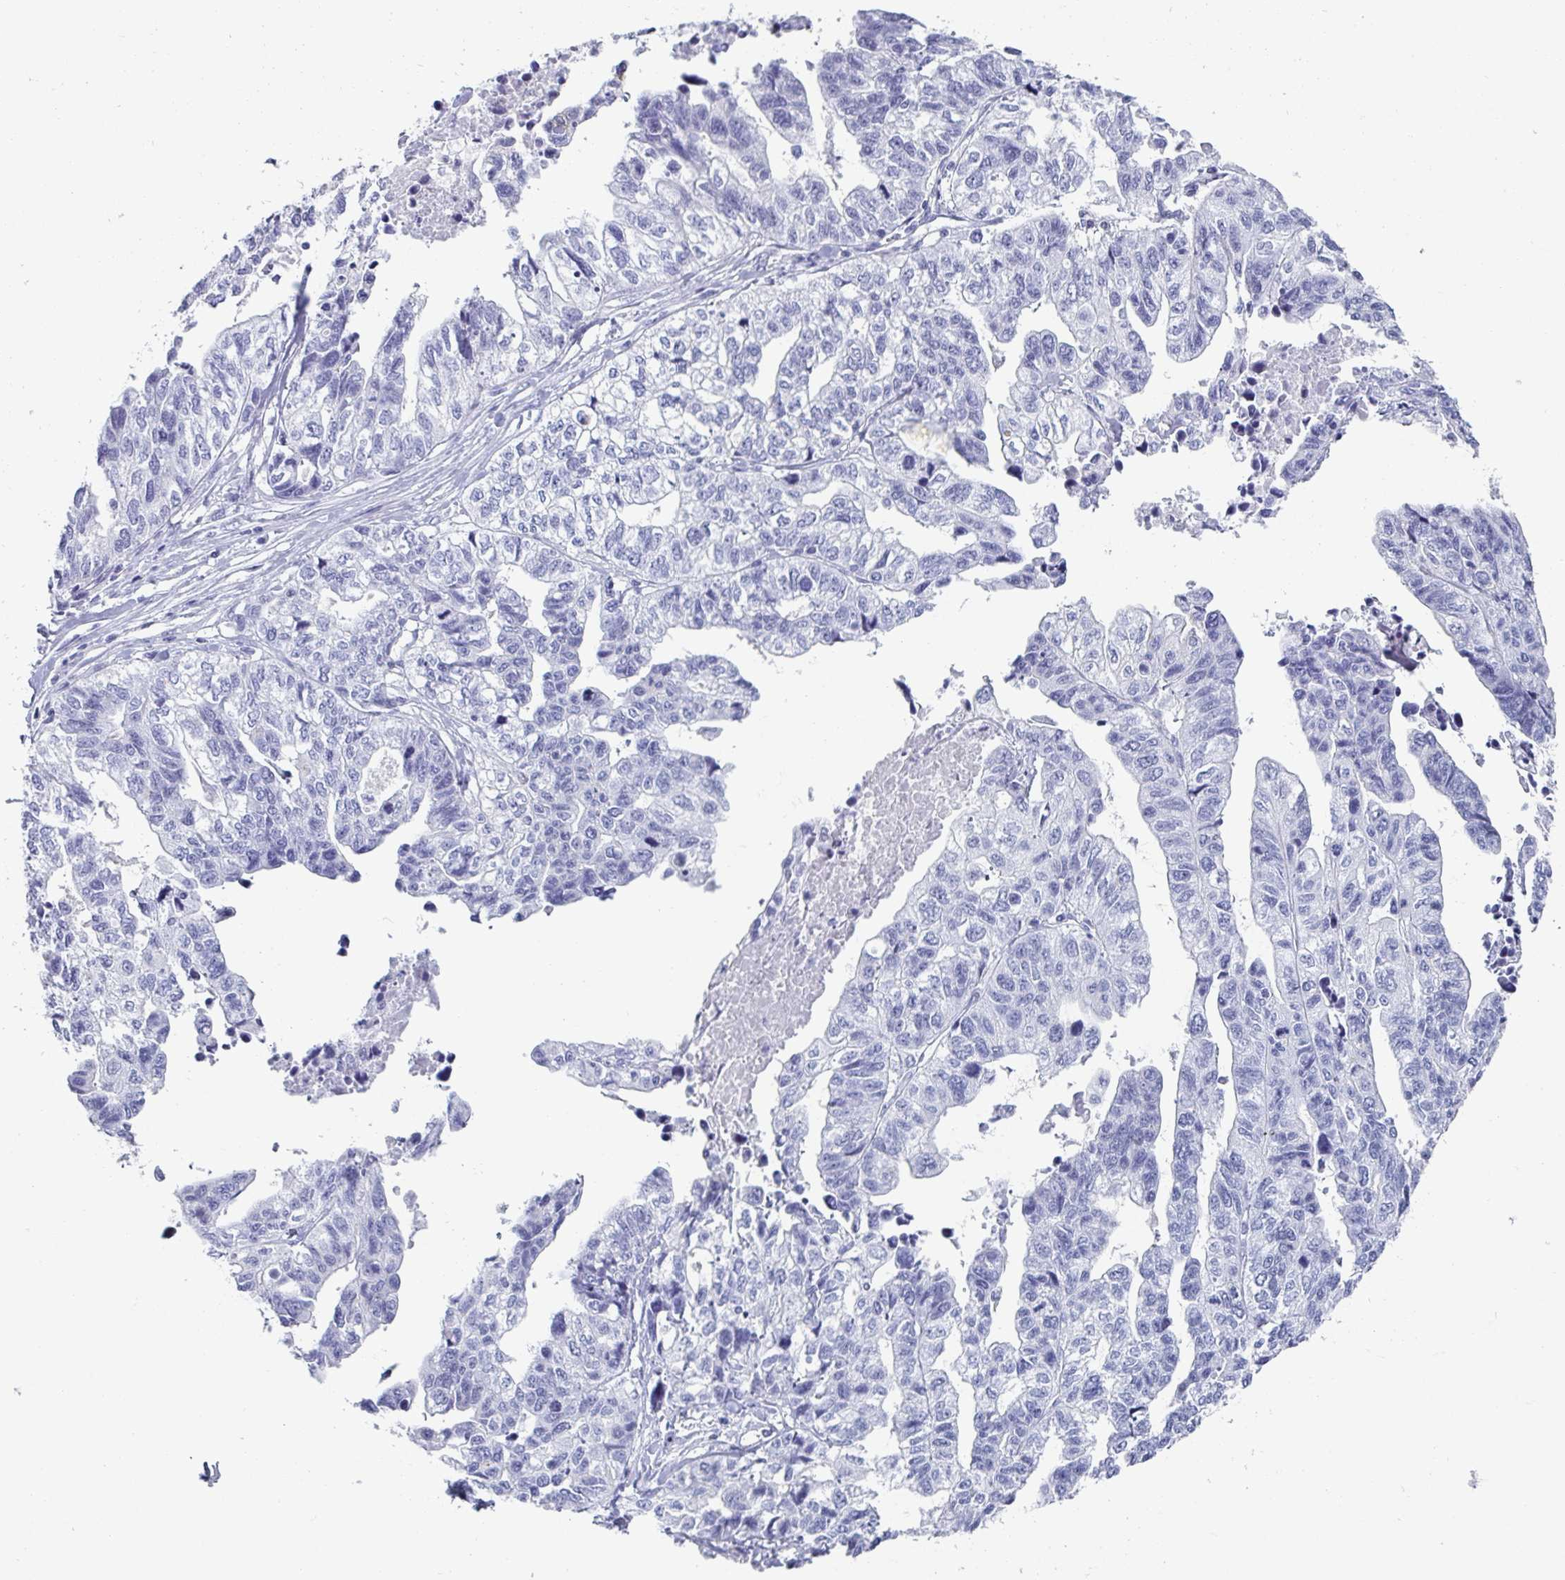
{"staining": {"intensity": "negative", "quantity": "none", "location": "none"}, "tissue": "stomach cancer", "cell_type": "Tumor cells", "image_type": "cancer", "snomed": [{"axis": "morphology", "description": "Adenocarcinoma, NOS"}, {"axis": "topography", "description": "Stomach, upper"}], "caption": "A high-resolution histopathology image shows immunohistochemistry staining of stomach cancer, which demonstrates no significant positivity in tumor cells. The staining was performed using DAB to visualize the protein expression in brown, while the nuclei were stained in blue with hematoxylin (Magnification: 20x).", "gene": "VSIG10L", "patient": {"sex": "female", "age": 67}}